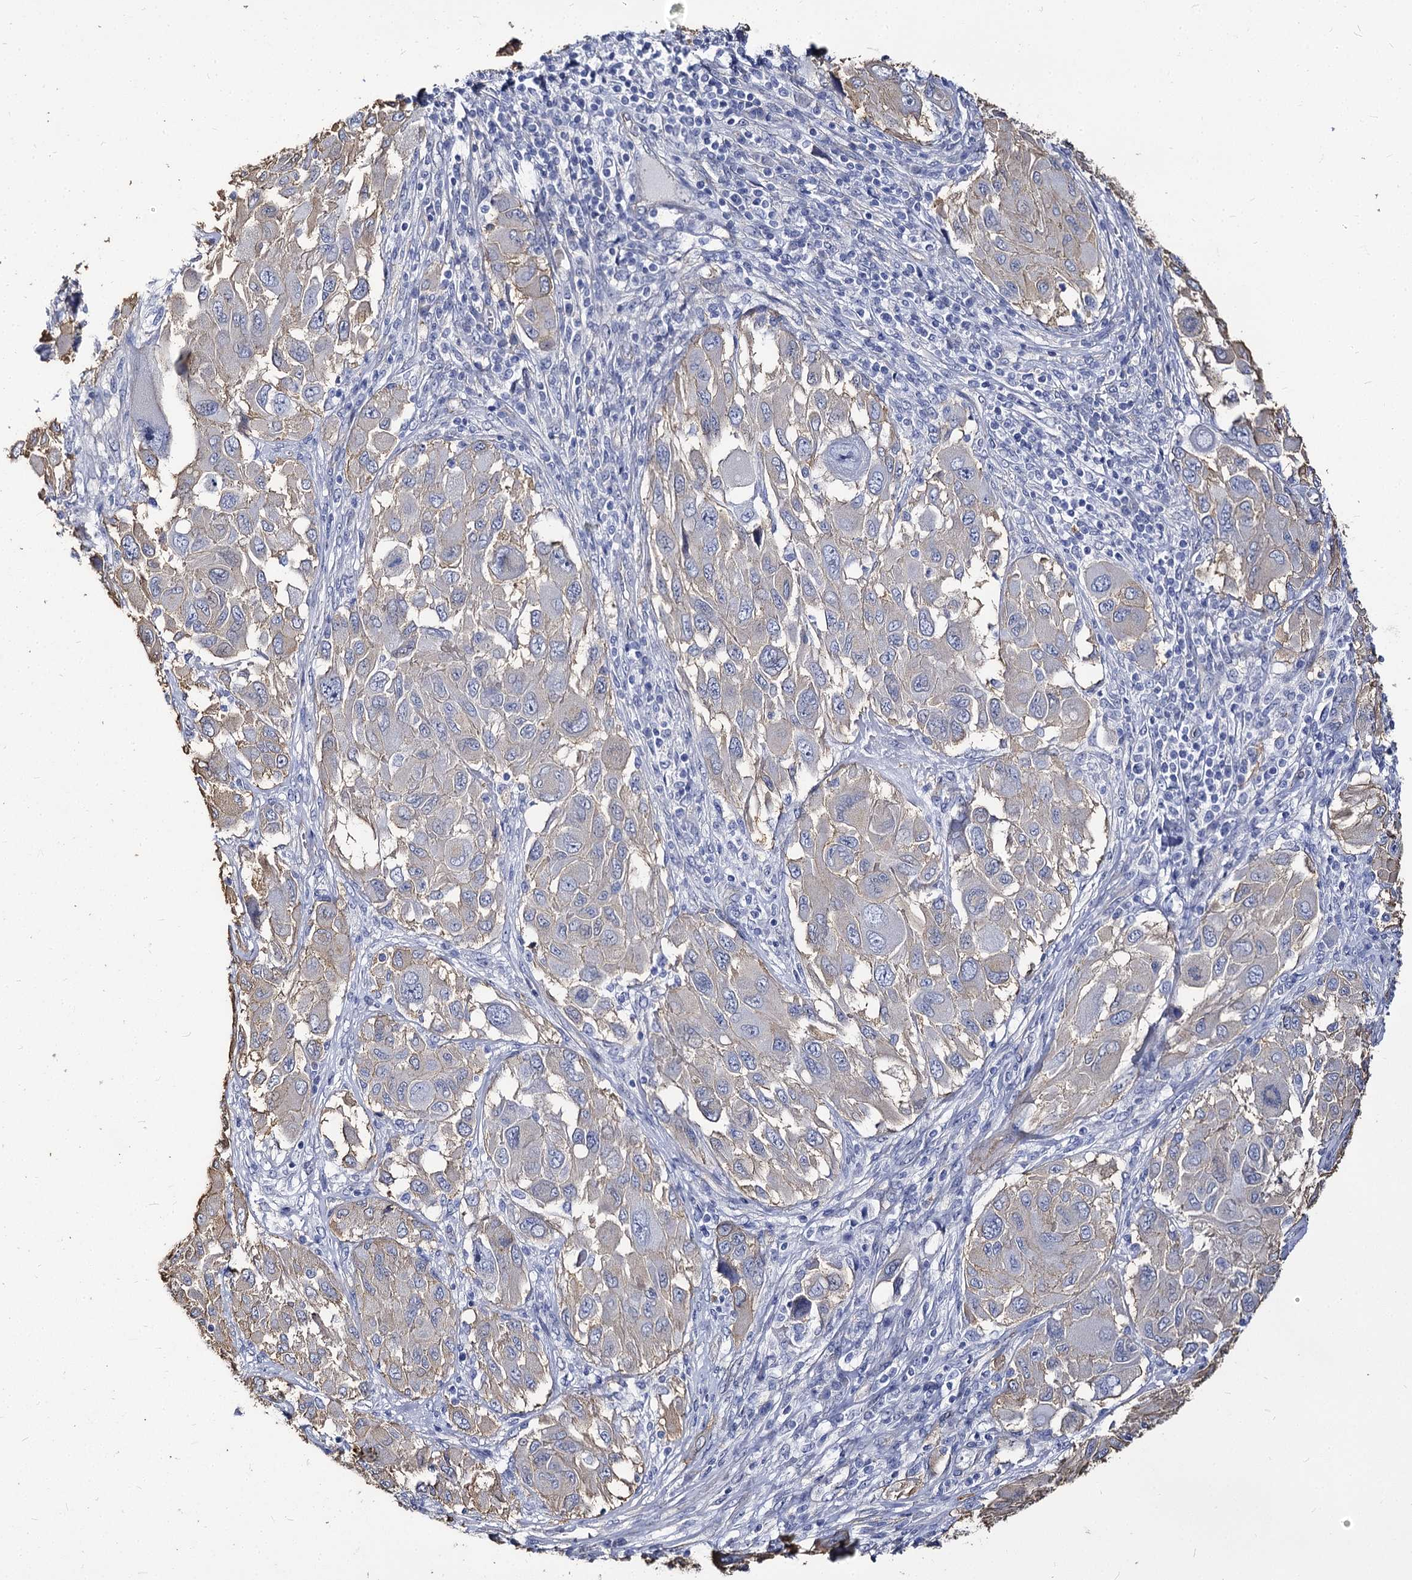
{"staining": {"intensity": "negative", "quantity": "none", "location": "none"}, "tissue": "melanoma", "cell_type": "Tumor cells", "image_type": "cancer", "snomed": [{"axis": "morphology", "description": "Malignant melanoma, NOS"}, {"axis": "topography", "description": "Skin"}], "caption": "There is no significant positivity in tumor cells of melanoma.", "gene": "CBFB", "patient": {"sex": "female", "age": 91}}